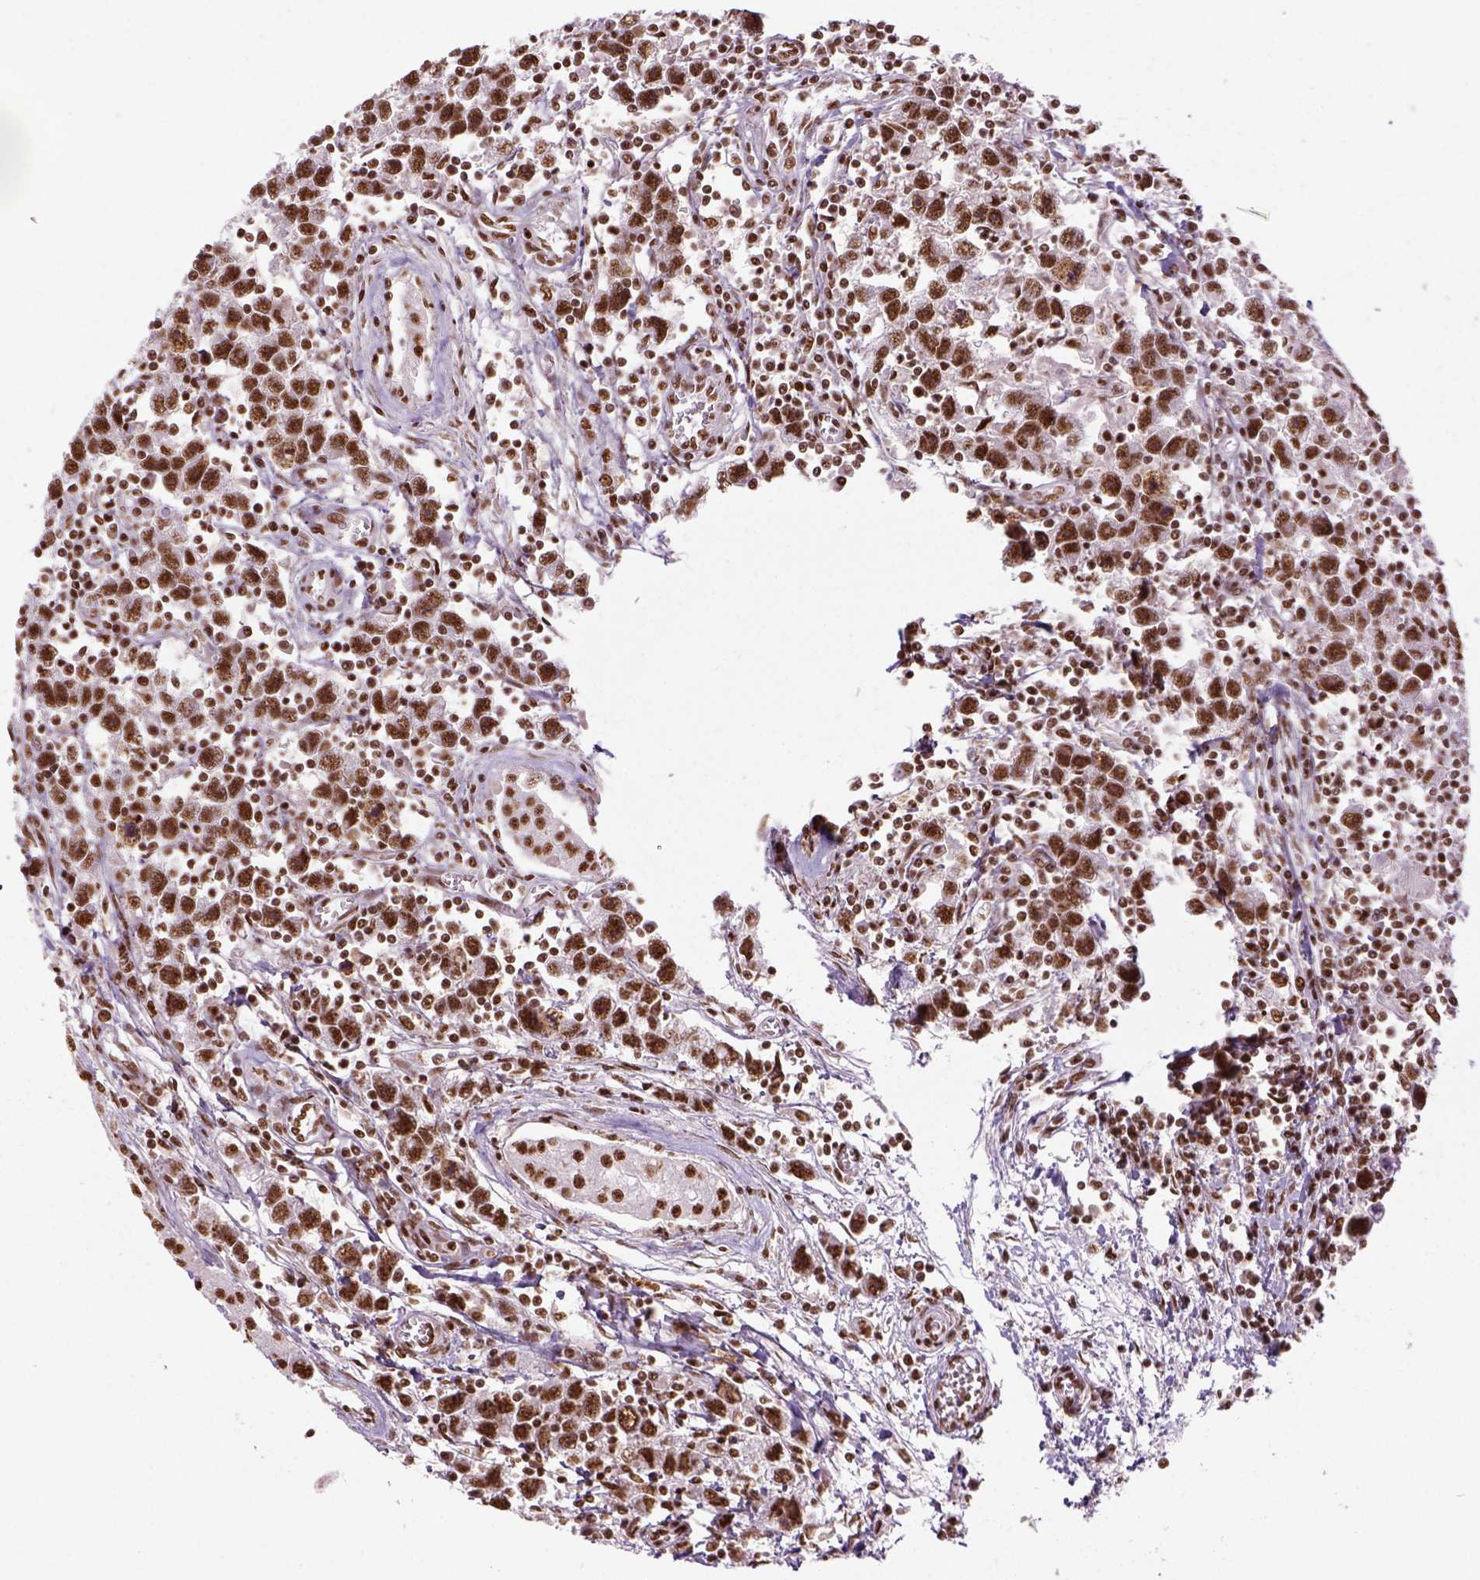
{"staining": {"intensity": "strong", "quantity": ">75%", "location": "nuclear"}, "tissue": "testis cancer", "cell_type": "Tumor cells", "image_type": "cancer", "snomed": [{"axis": "morphology", "description": "Seminoma, NOS"}, {"axis": "topography", "description": "Testis"}], "caption": "Human seminoma (testis) stained with a brown dye shows strong nuclear positive expression in approximately >75% of tumor cells.", "gene": "CCAR1", "patient": {"sex": "male", "age": 30}}